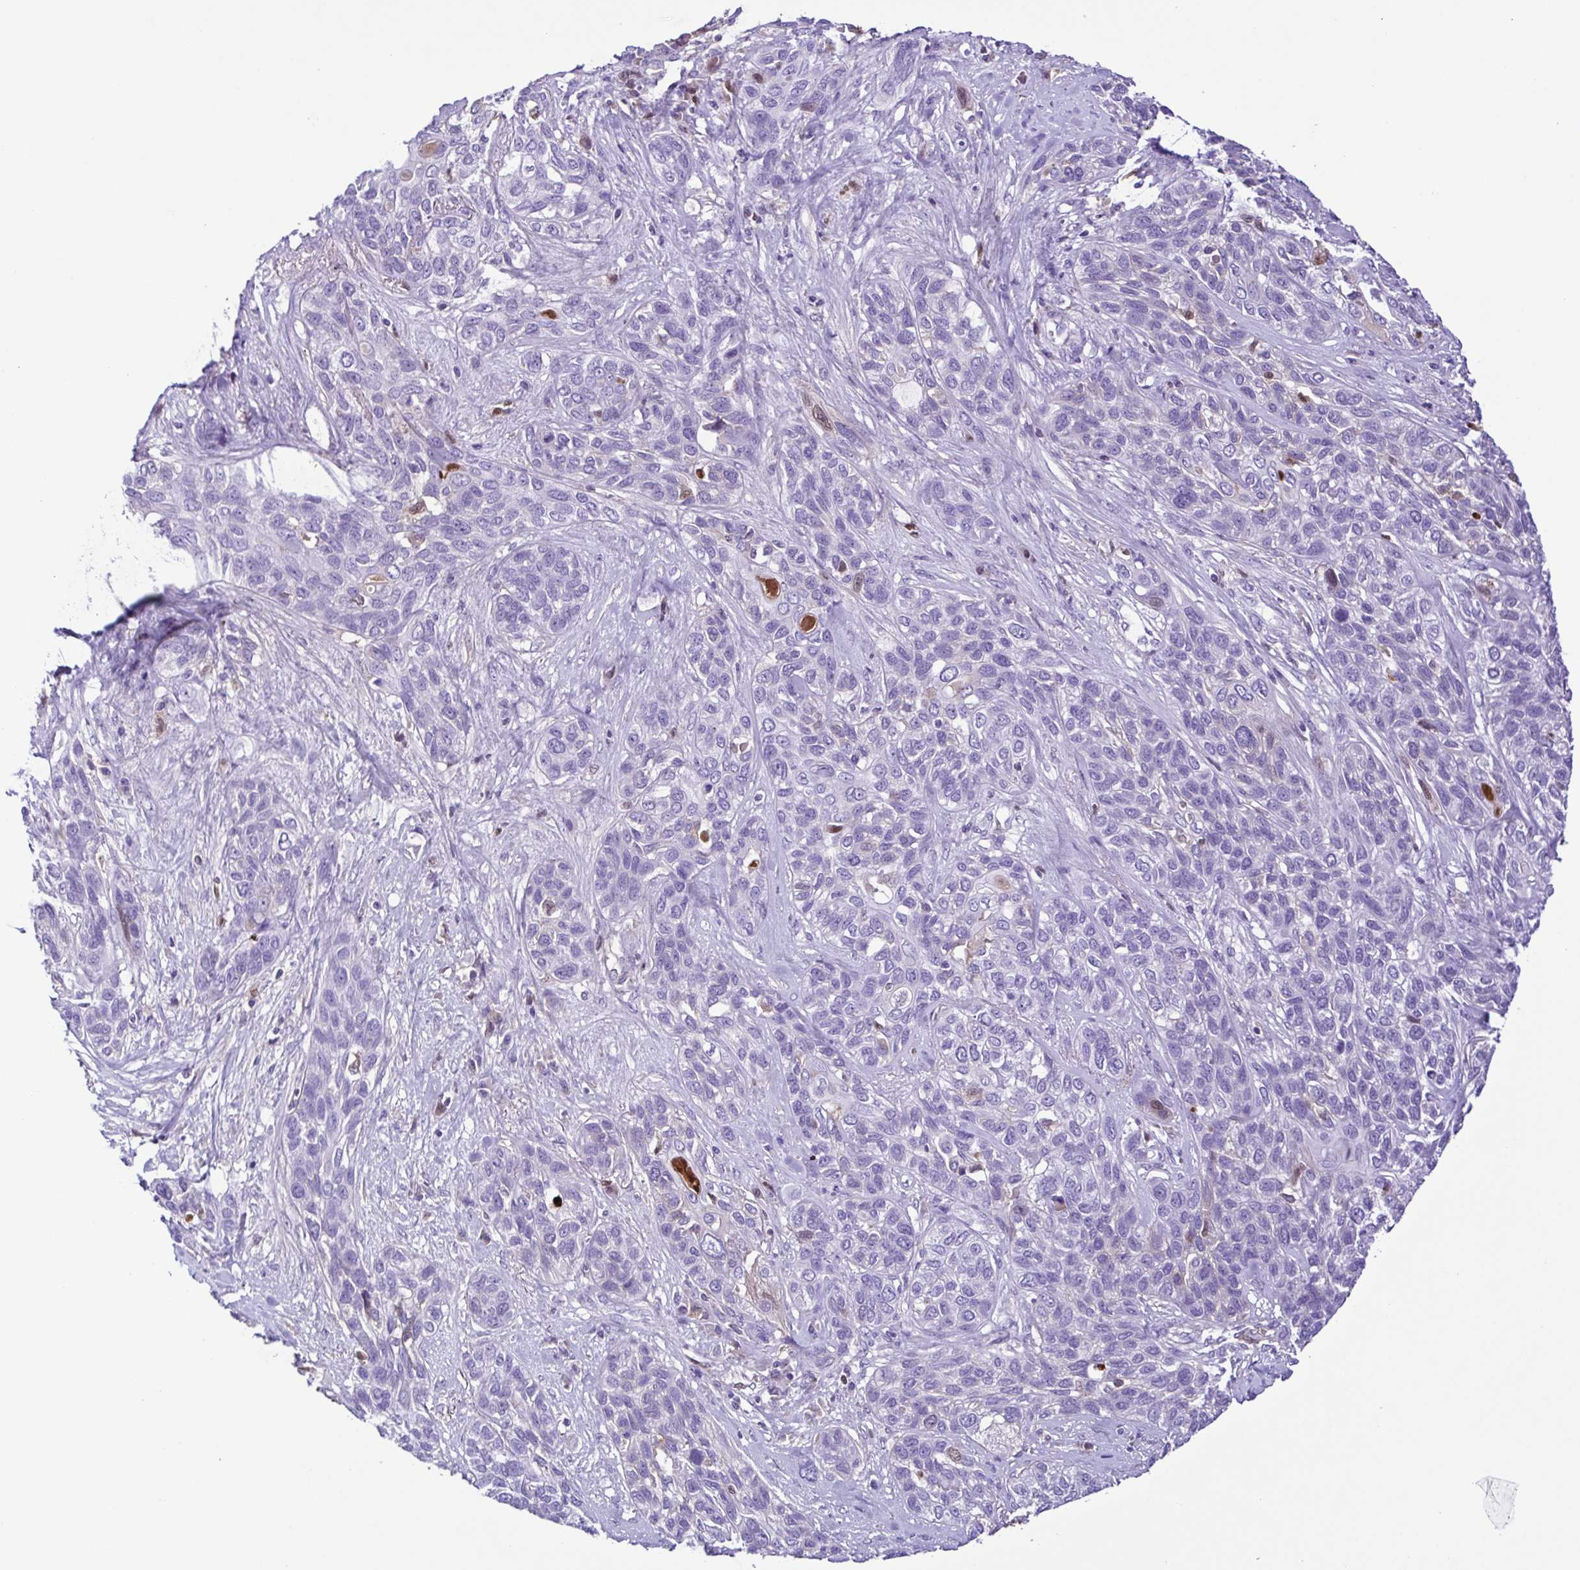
{"staining": {"intensity": "negative", "quantity": "none", "location": "none"}, "tissue": "lung cancer", "cell_type": "Tumor cells", "image_type": "cancer", "snomed": [{"axis": "morphology", "description": "Squamous cell carcinoma, NOS"}, {"axis": "topography", "description": "Lung"}], "caption": "Squamous cell carcinoma (lung) stained for a protein using immunohistochemistry displays no positivity tumor cells.", "gene": "IGFL1", "patient": {"sex": "female", "age": 70}}